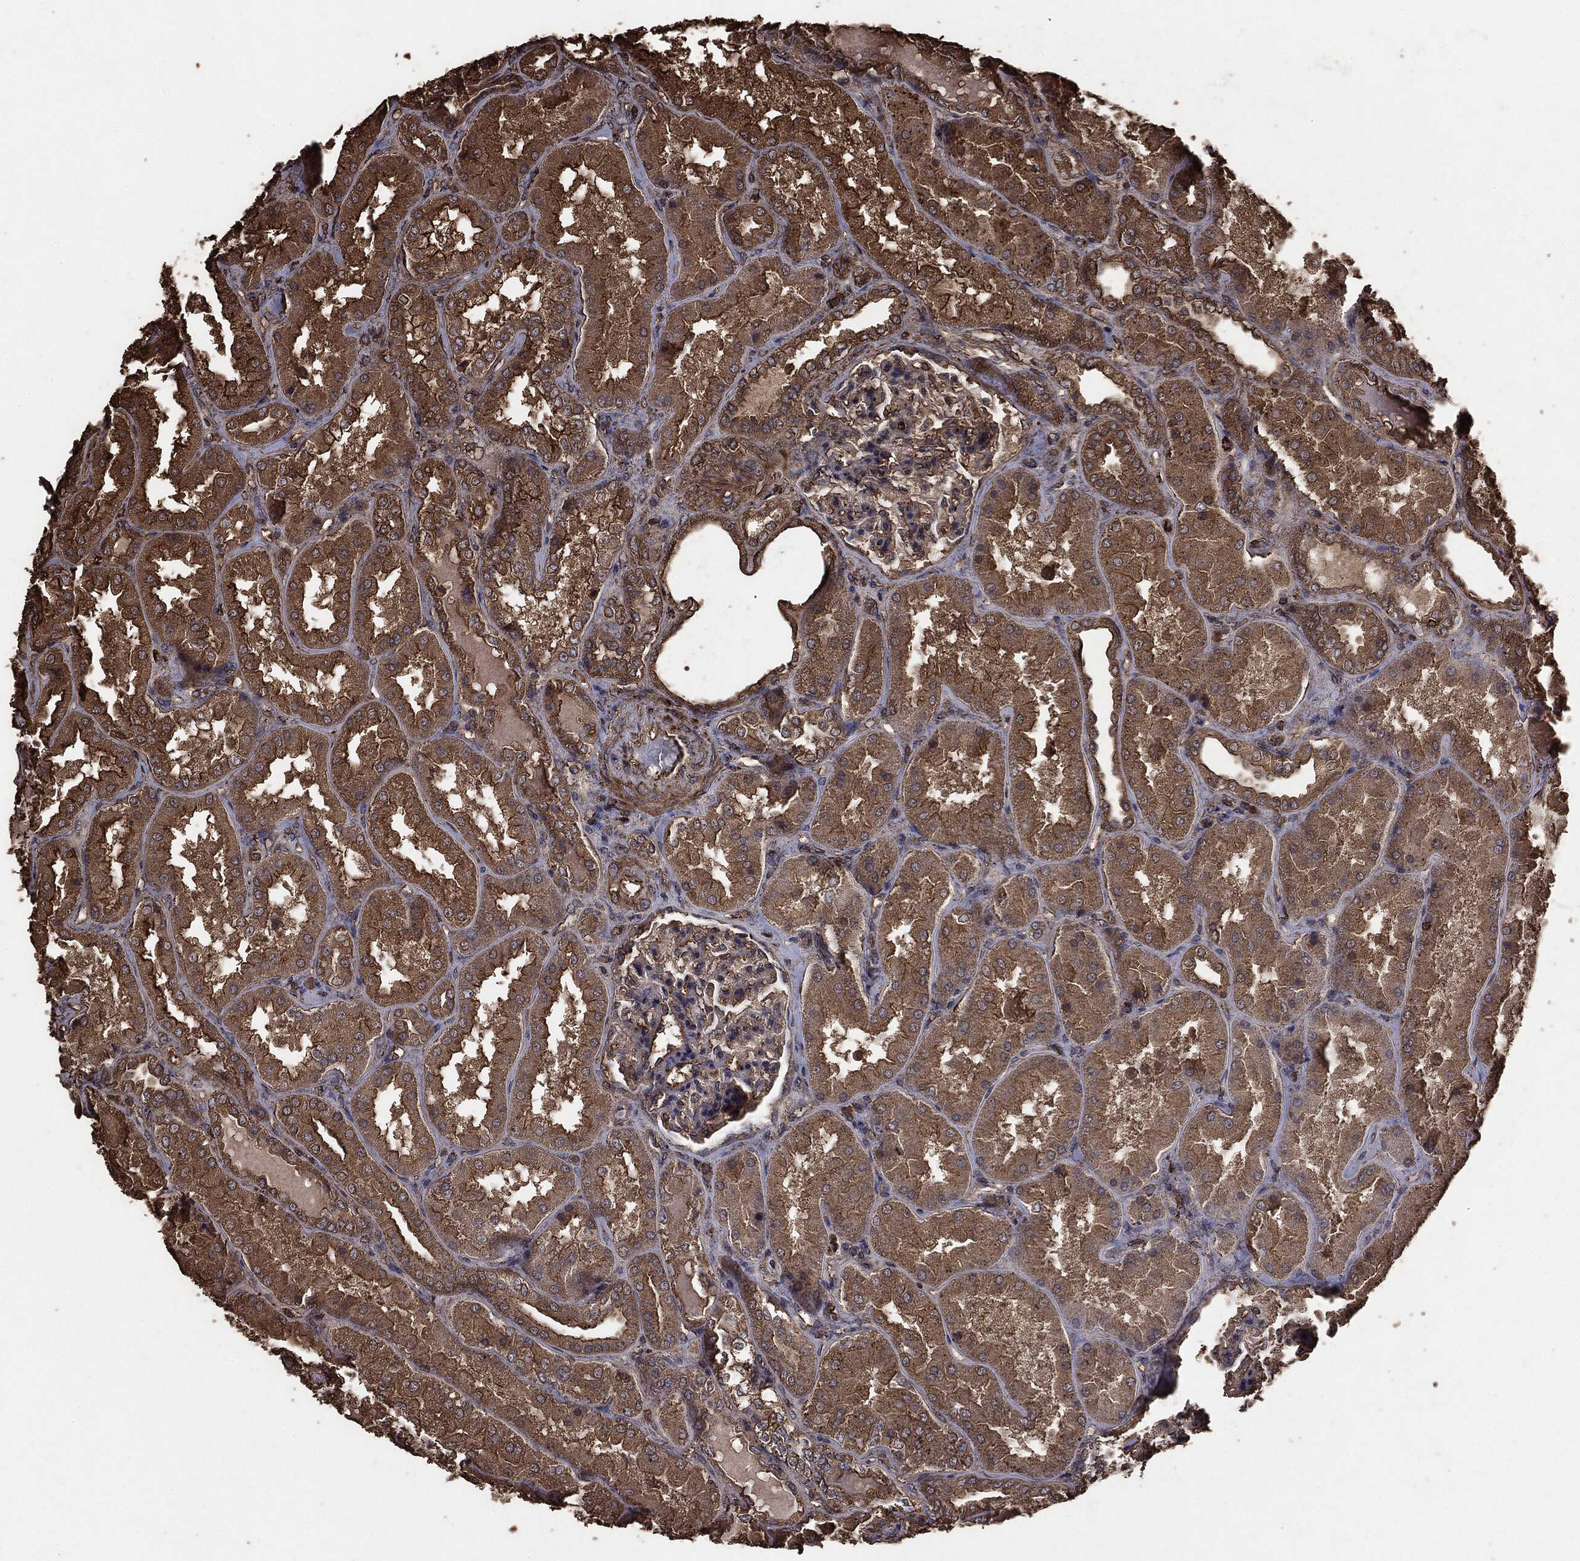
{"staining": {"intensity": "moderate", "quantity": "<25%", "location": "cytoplasmic/membranous"}, "tissue": "kidney", "cell_type": "Cells in glomeruli", "image_type": "normal", "snomed": [{"axis": "morphology", "description": "Normal tissue, NOS"}, {"axis": "topography", "description": "Kidney"}], "caption": "Immunohistochemical staining of normal kidney reveals moderate cytoplasmic/membranous protein positivity in about <25% of cells in glomeruli. (DAB IHC, brown staining for protein, blue staining for nuclei).", "gene": "MTOR", "patient": {"sex": "female", "age": 56}}